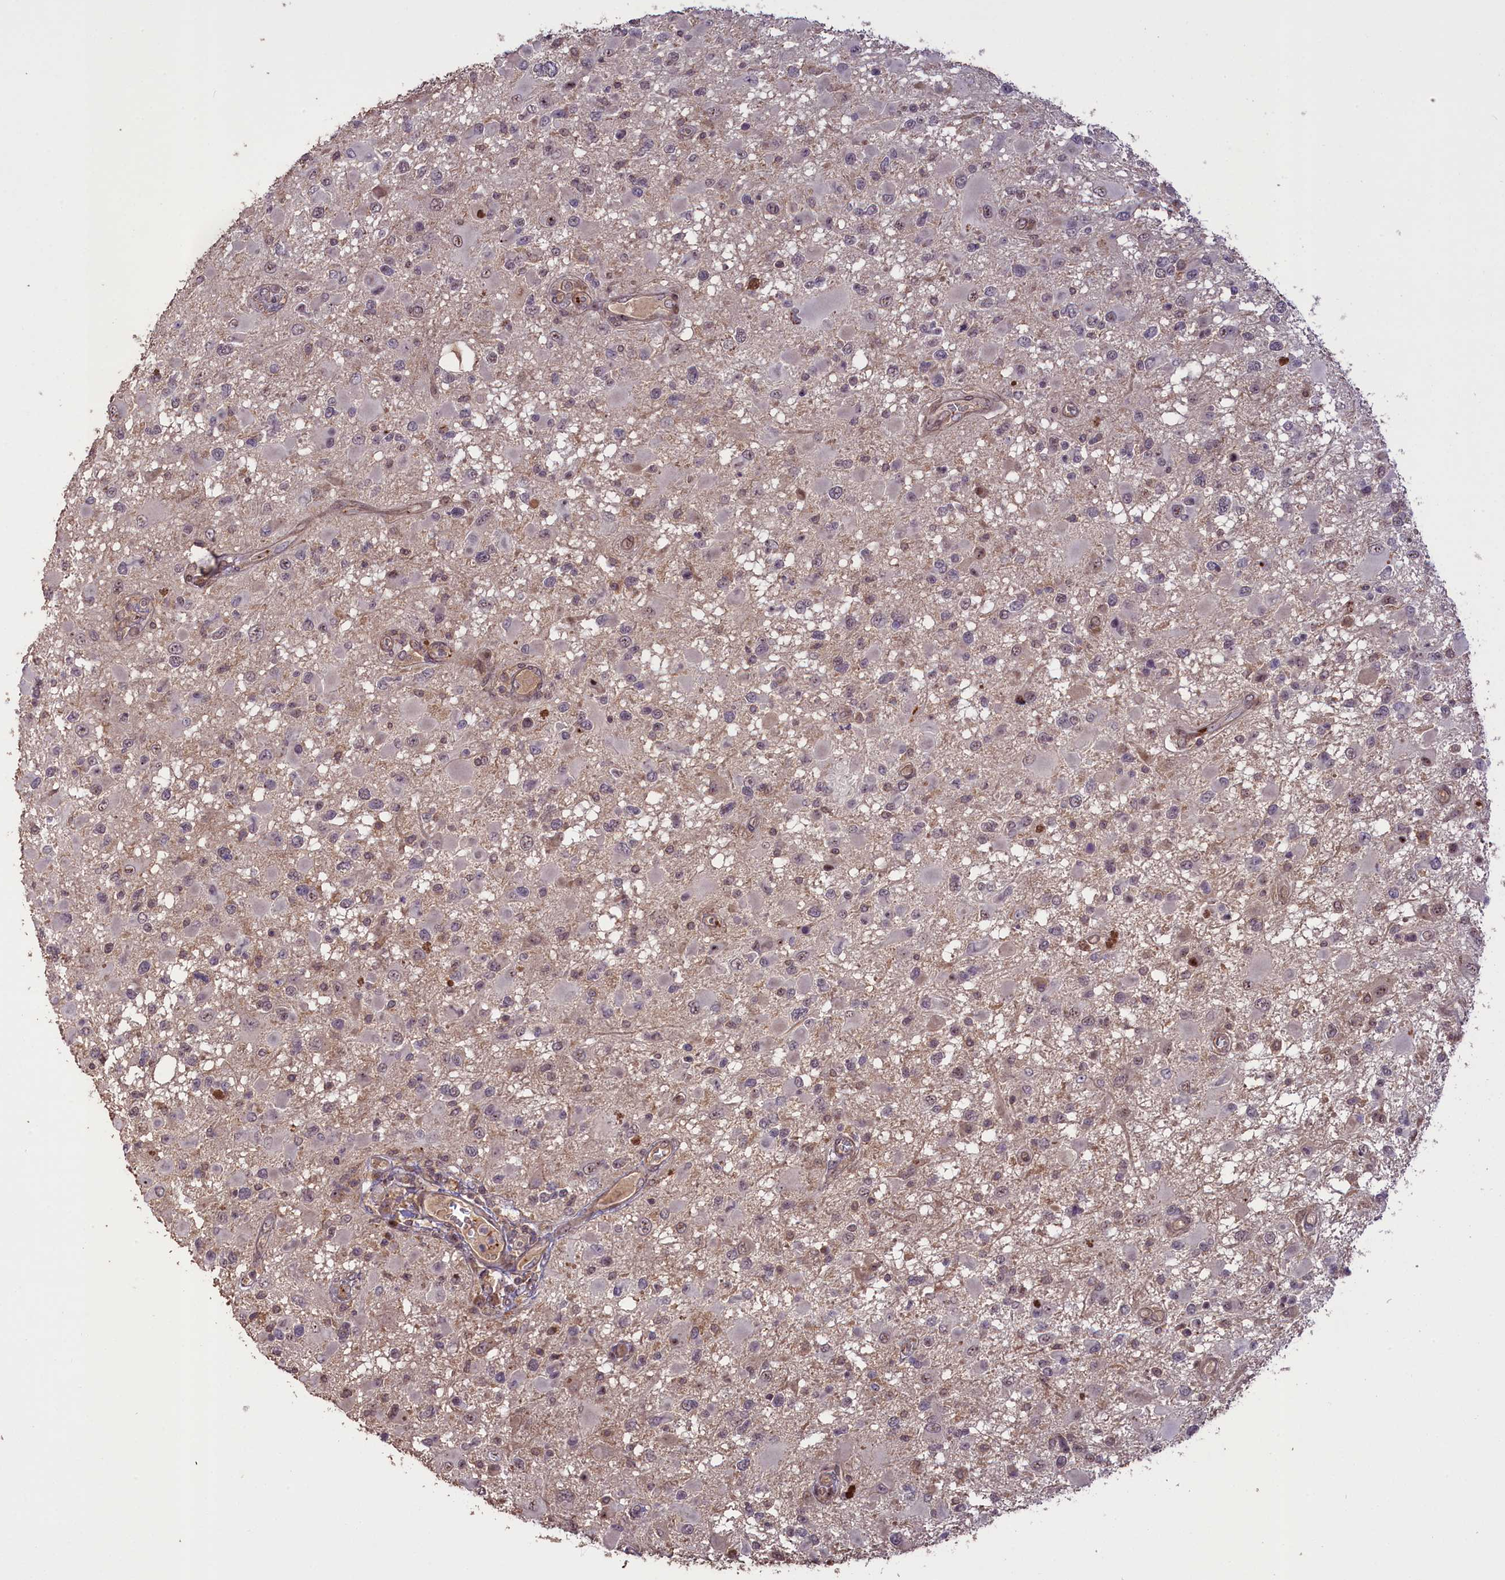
{"staining": {"intensity": "negative", "quantity": "none", "location": "none"}, "tissue": "glioma", "cell_type": "Tumor cells", "image_type": "cancer", "snomed": [{"axis": "morphology", "description": "Glioma, malignant, High grade"}, {"axis": "topography", "description": "Brain"}], "caption": "Glioma was stained to show a protein in brown. There is no significant staining in tumor cells.", "gene": "FUZ", "patient": {"sex": "male", "age": 53}}